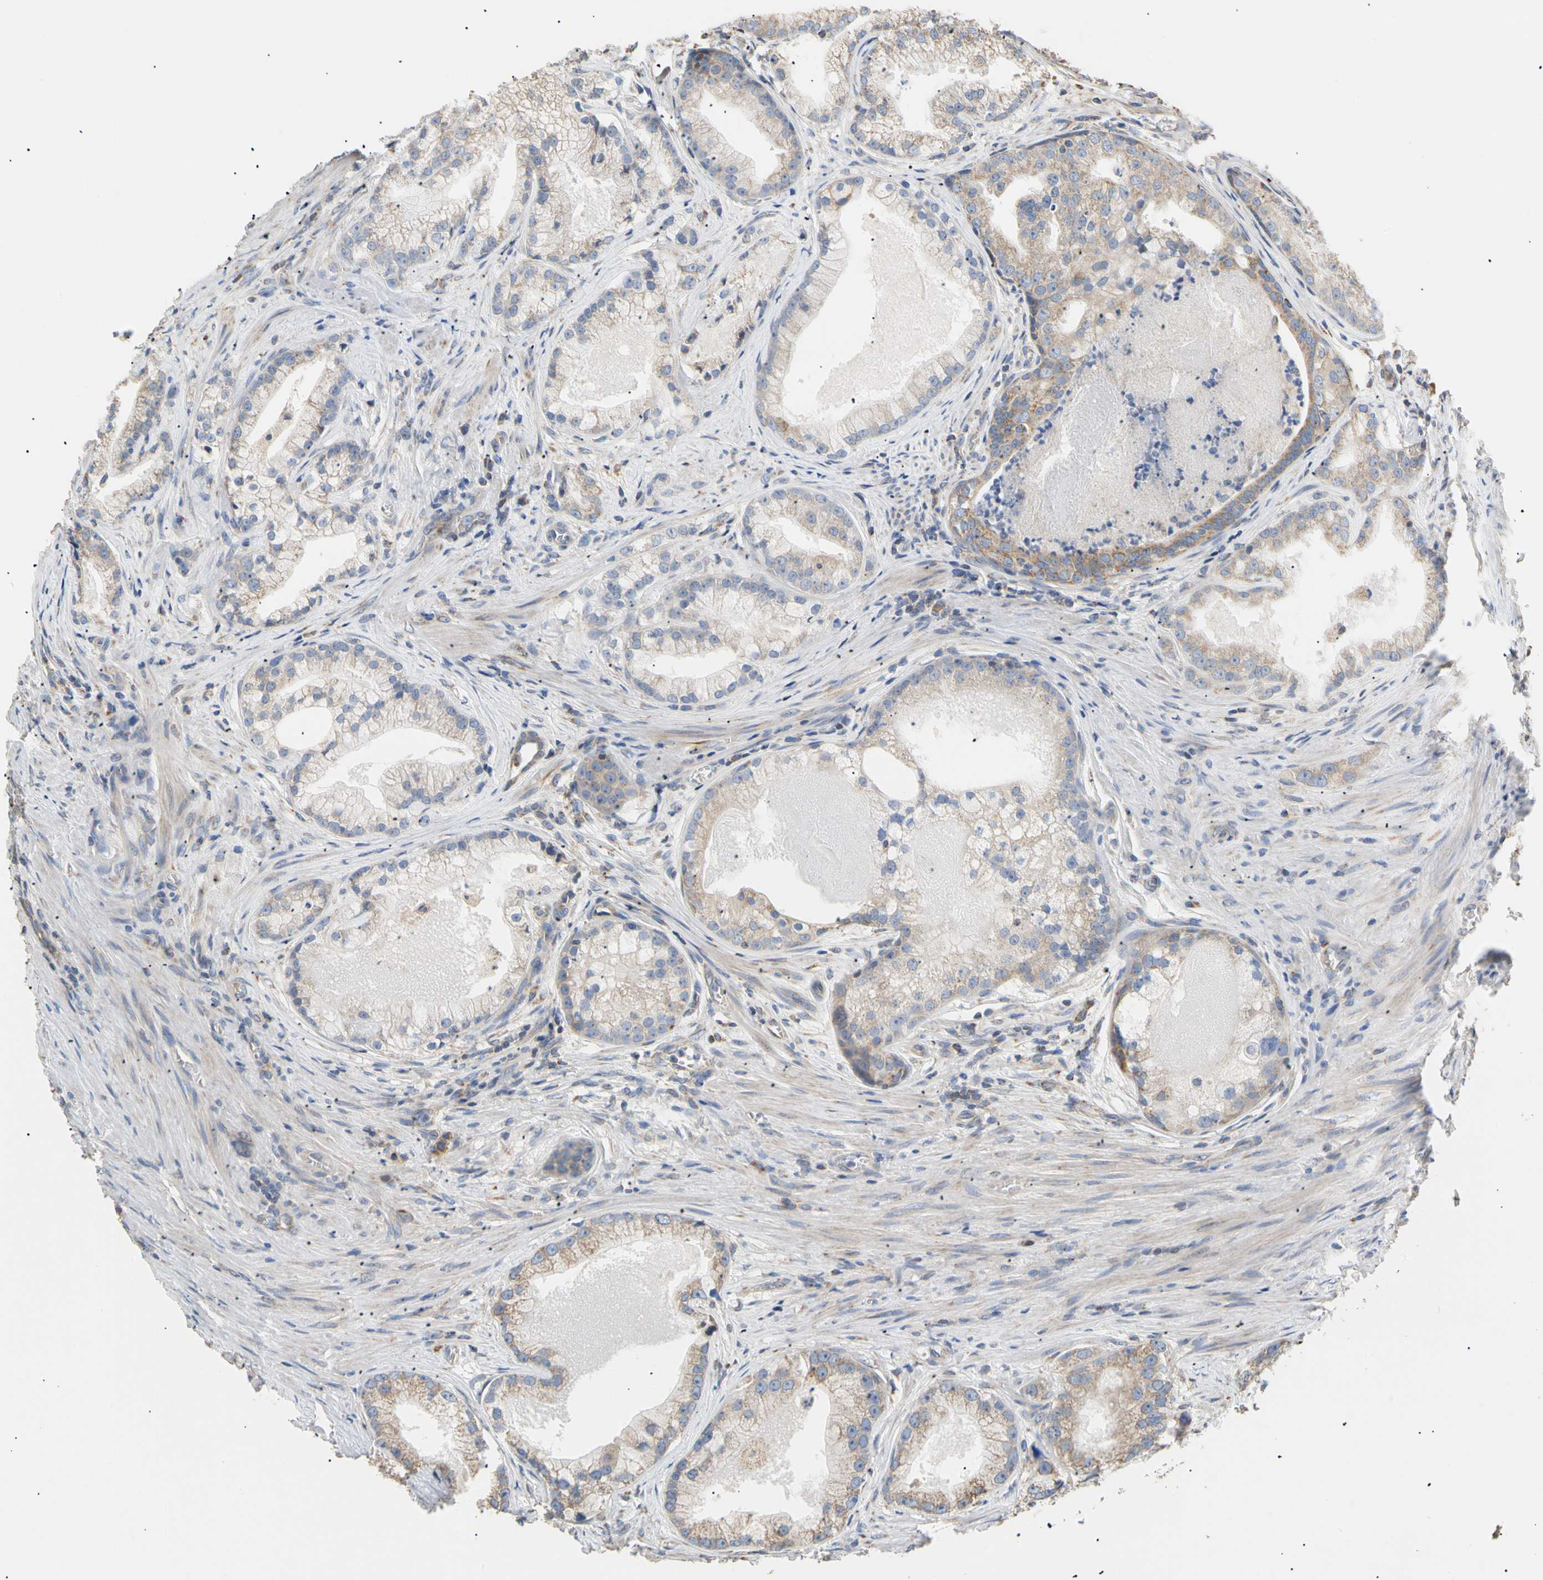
{"staining": {"intensity": "weak", "quantity": "25%-75%", "location": "cytoplasmic/membranous"}, "tissue": "prostate cancer", "cell_type": "Tumor cells", "image_type": "cancer", "snomed": [{"axis": "morphology", "description": "Adenocarcinoma, Low grade"}, {"axis": "topography", "description": "Prostate"}], "caption": "Protein positivity by IHC exhibits weak cytoplasmic/membranous expression in about 25%-75% of tumor cells in low-grade adenocarcinoma (prostate).", "gene": "PLGRKT", "patient": {"sex": "male", "age": 59}}